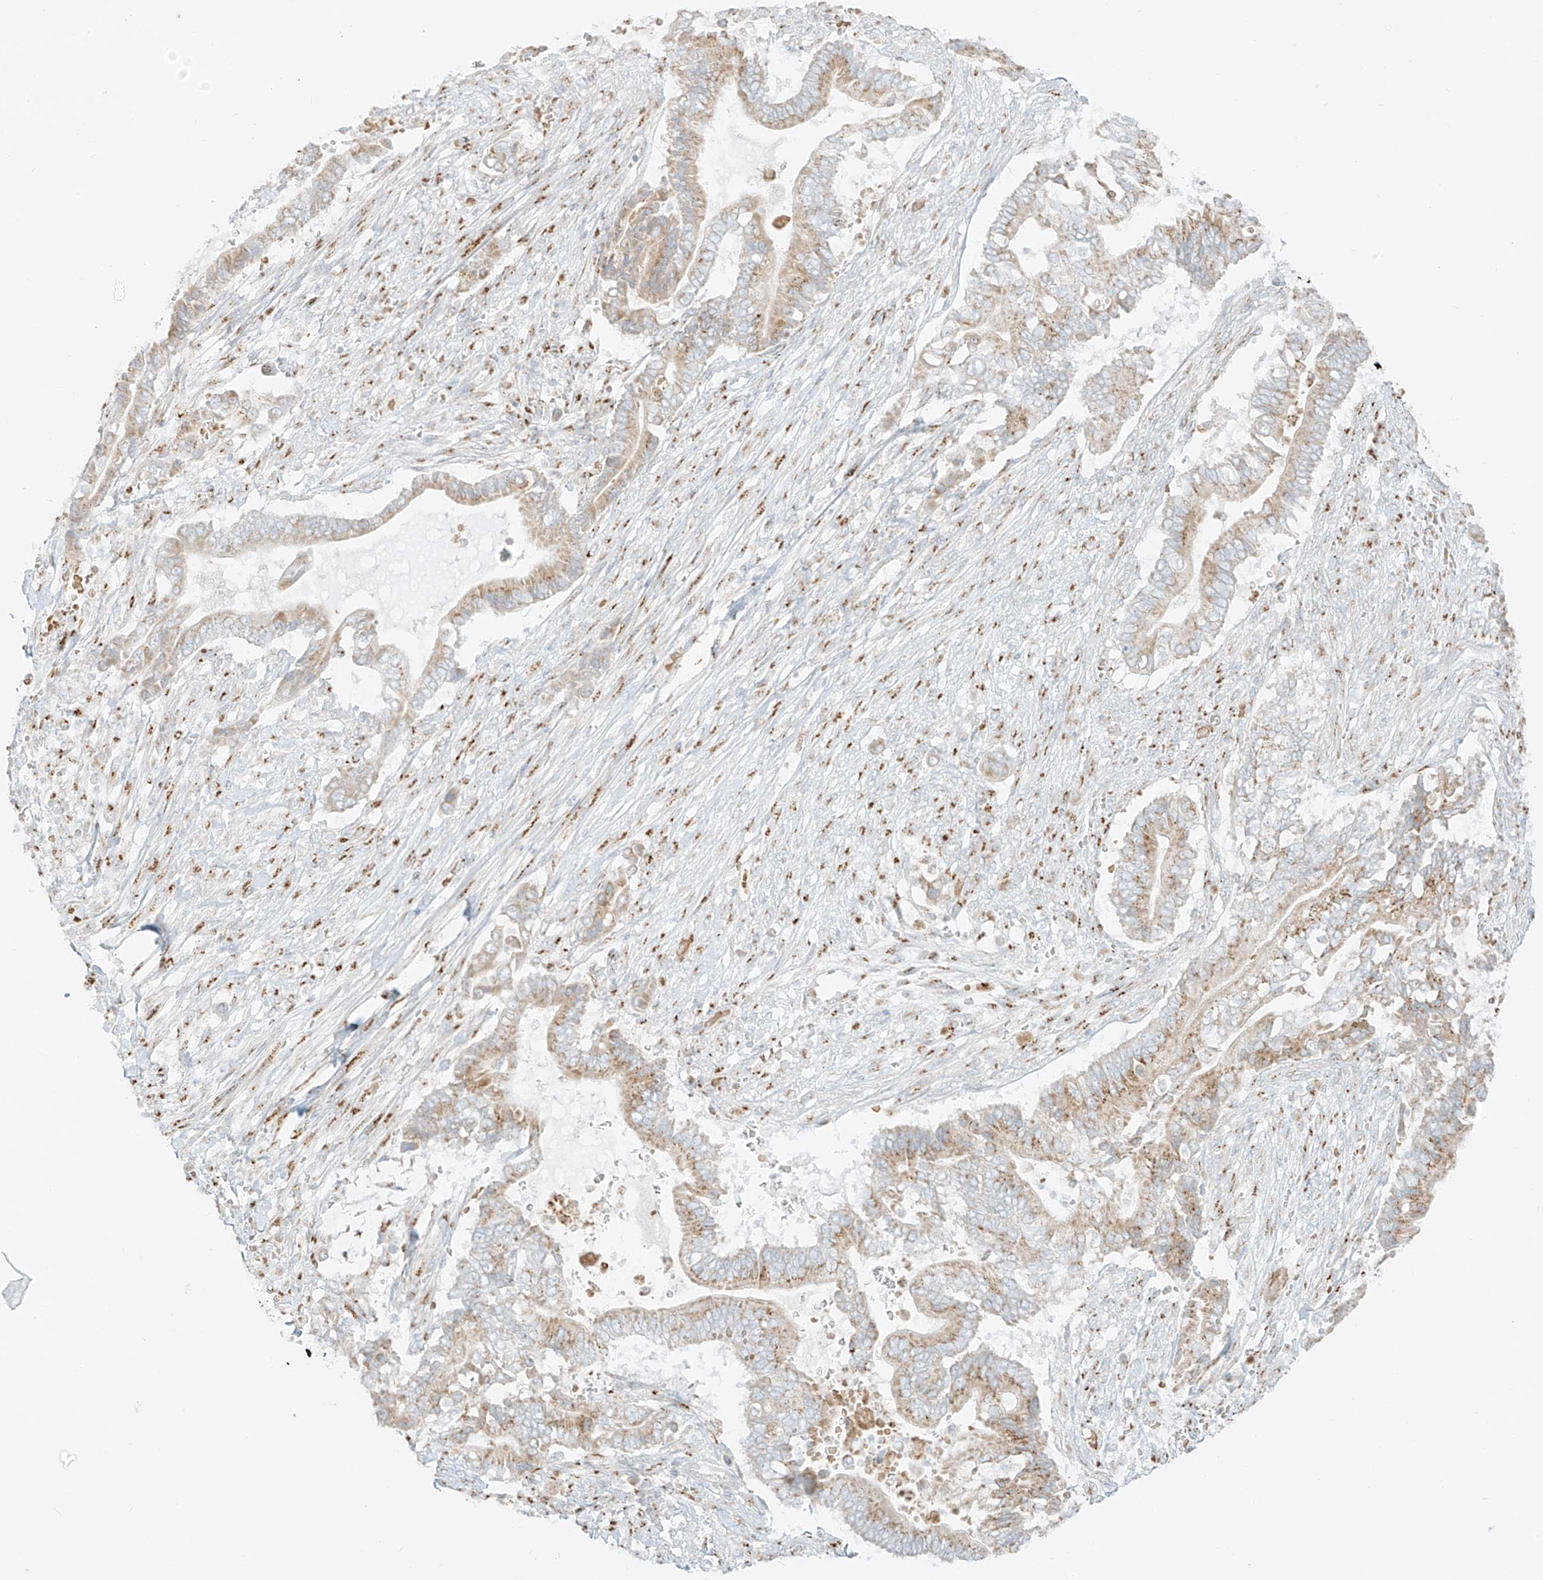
{"staining": {"intensity": "moderate", "quantity": ">75%", "location": "cytoplasmic/membranous"}, "tissue": "pancreatic cancer", "cell_type": "Tumor cells", "image_type": "cancer", "snomed": [{"axis": "morphology", "description": "Adenocarcinoma, NOS"}, {"axis": "topography", "description": "Pancreas"}], "caption": "Tumor cells reveal medium levels of moderate cytoplasmic/membranous expression in about >75% of cells in human pancreatic adenocarcinoma. Nuclei are stained in blue.", "gene": "TMEM87B", "patient": {"sex": "male", "age": 68}}